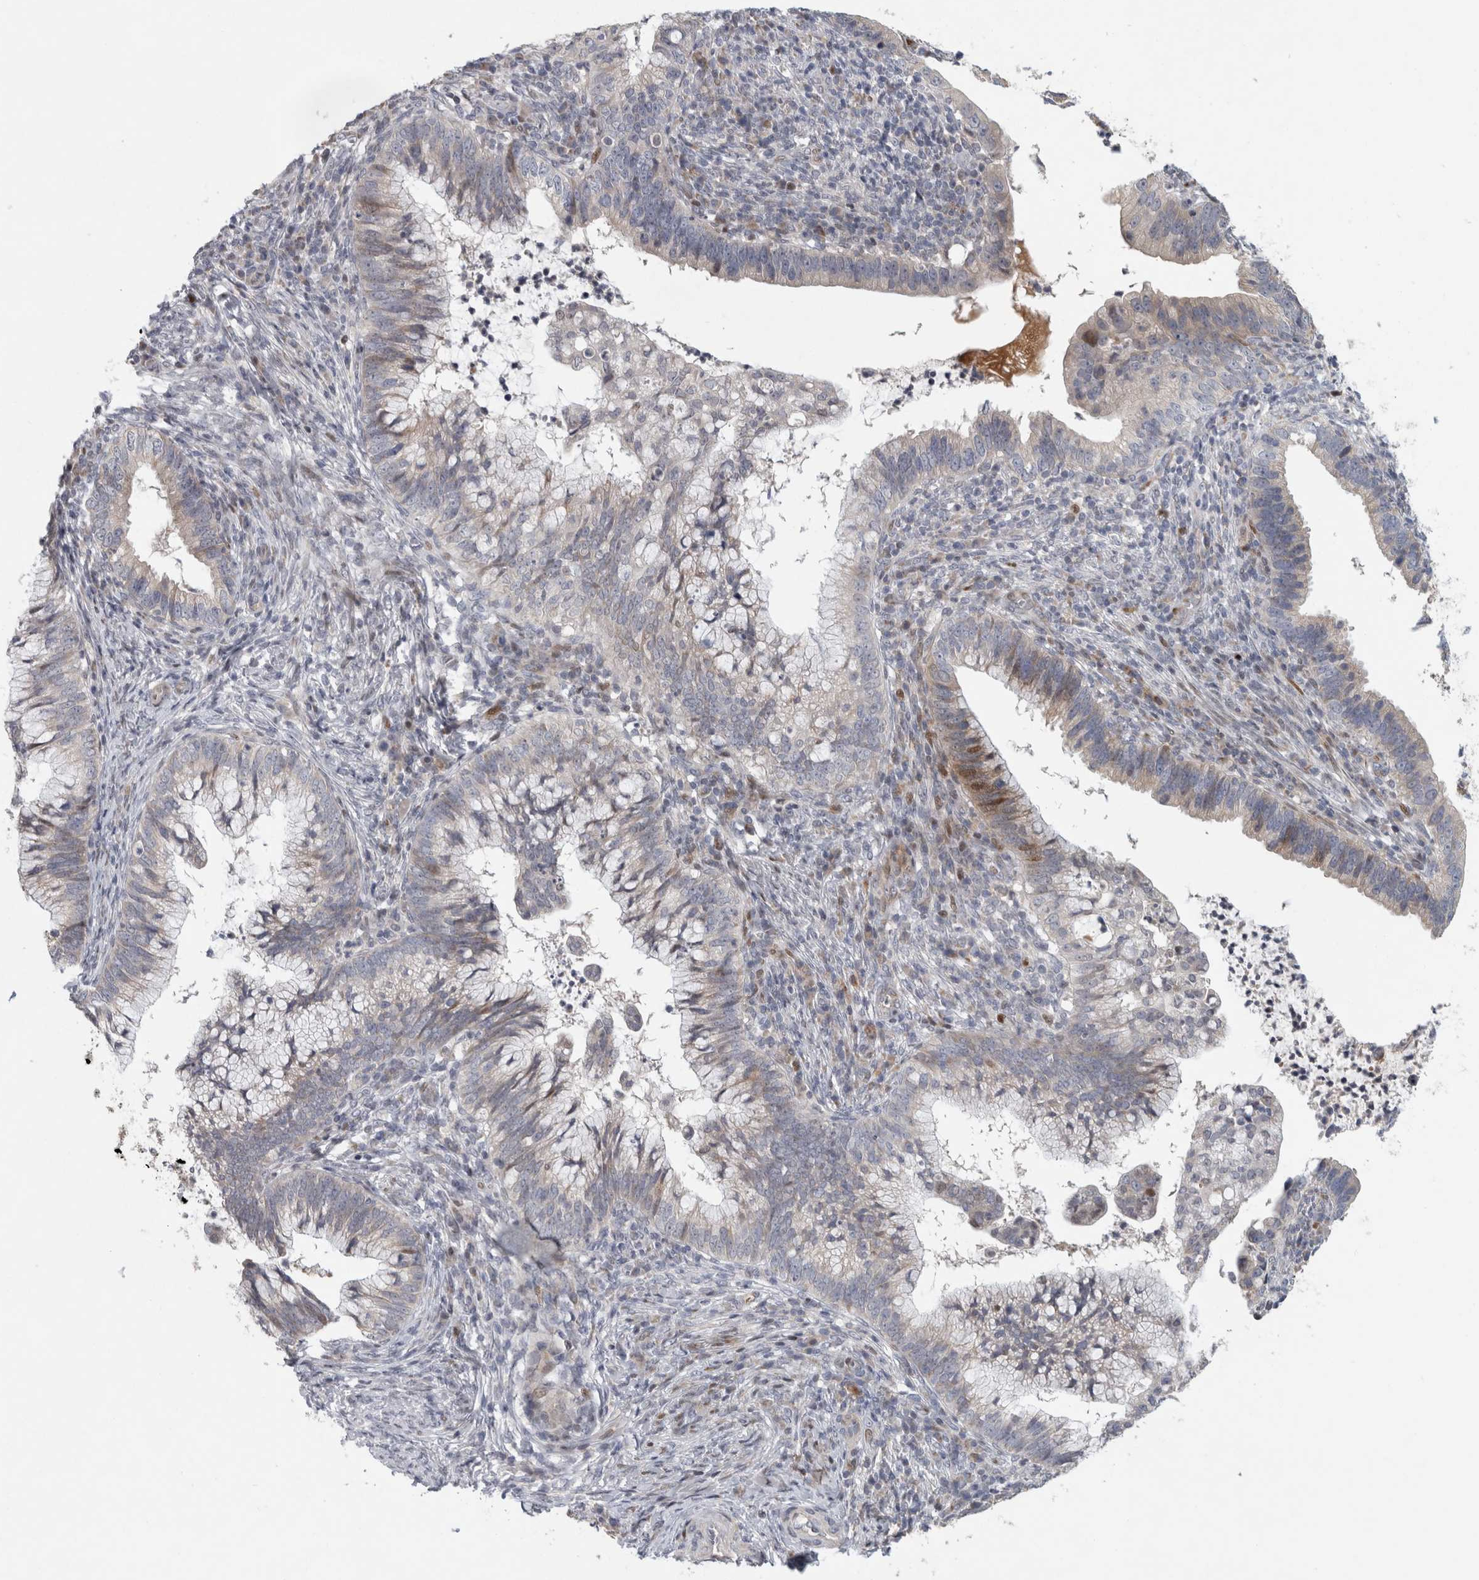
{"staining": {"intensity": "moderate", "quantity": "<25%", "location": "nuclear"}, "tissue": "cervical cancer", "cell_type": "Tumor cells", "image_type": "cancer", "snomed": [{"axis": "morphology", "description": "Adenocarcinoma, NOS"}, {"axis": "topography", "description": "Cervix"}], "caption": "The image exhibits immunohistochemical staining of cervical cancer. There is moderate nuclear expression is appreciated in about <25% of tumor cells. The protein is stained brown, and the nuclei are stained in blue (DAB (3,3'-diaminobenzidine) IHC with brightfield microscopy, high magnification).", "gene": "RBM48", "patient": {"sex": "female", "age": 36}}